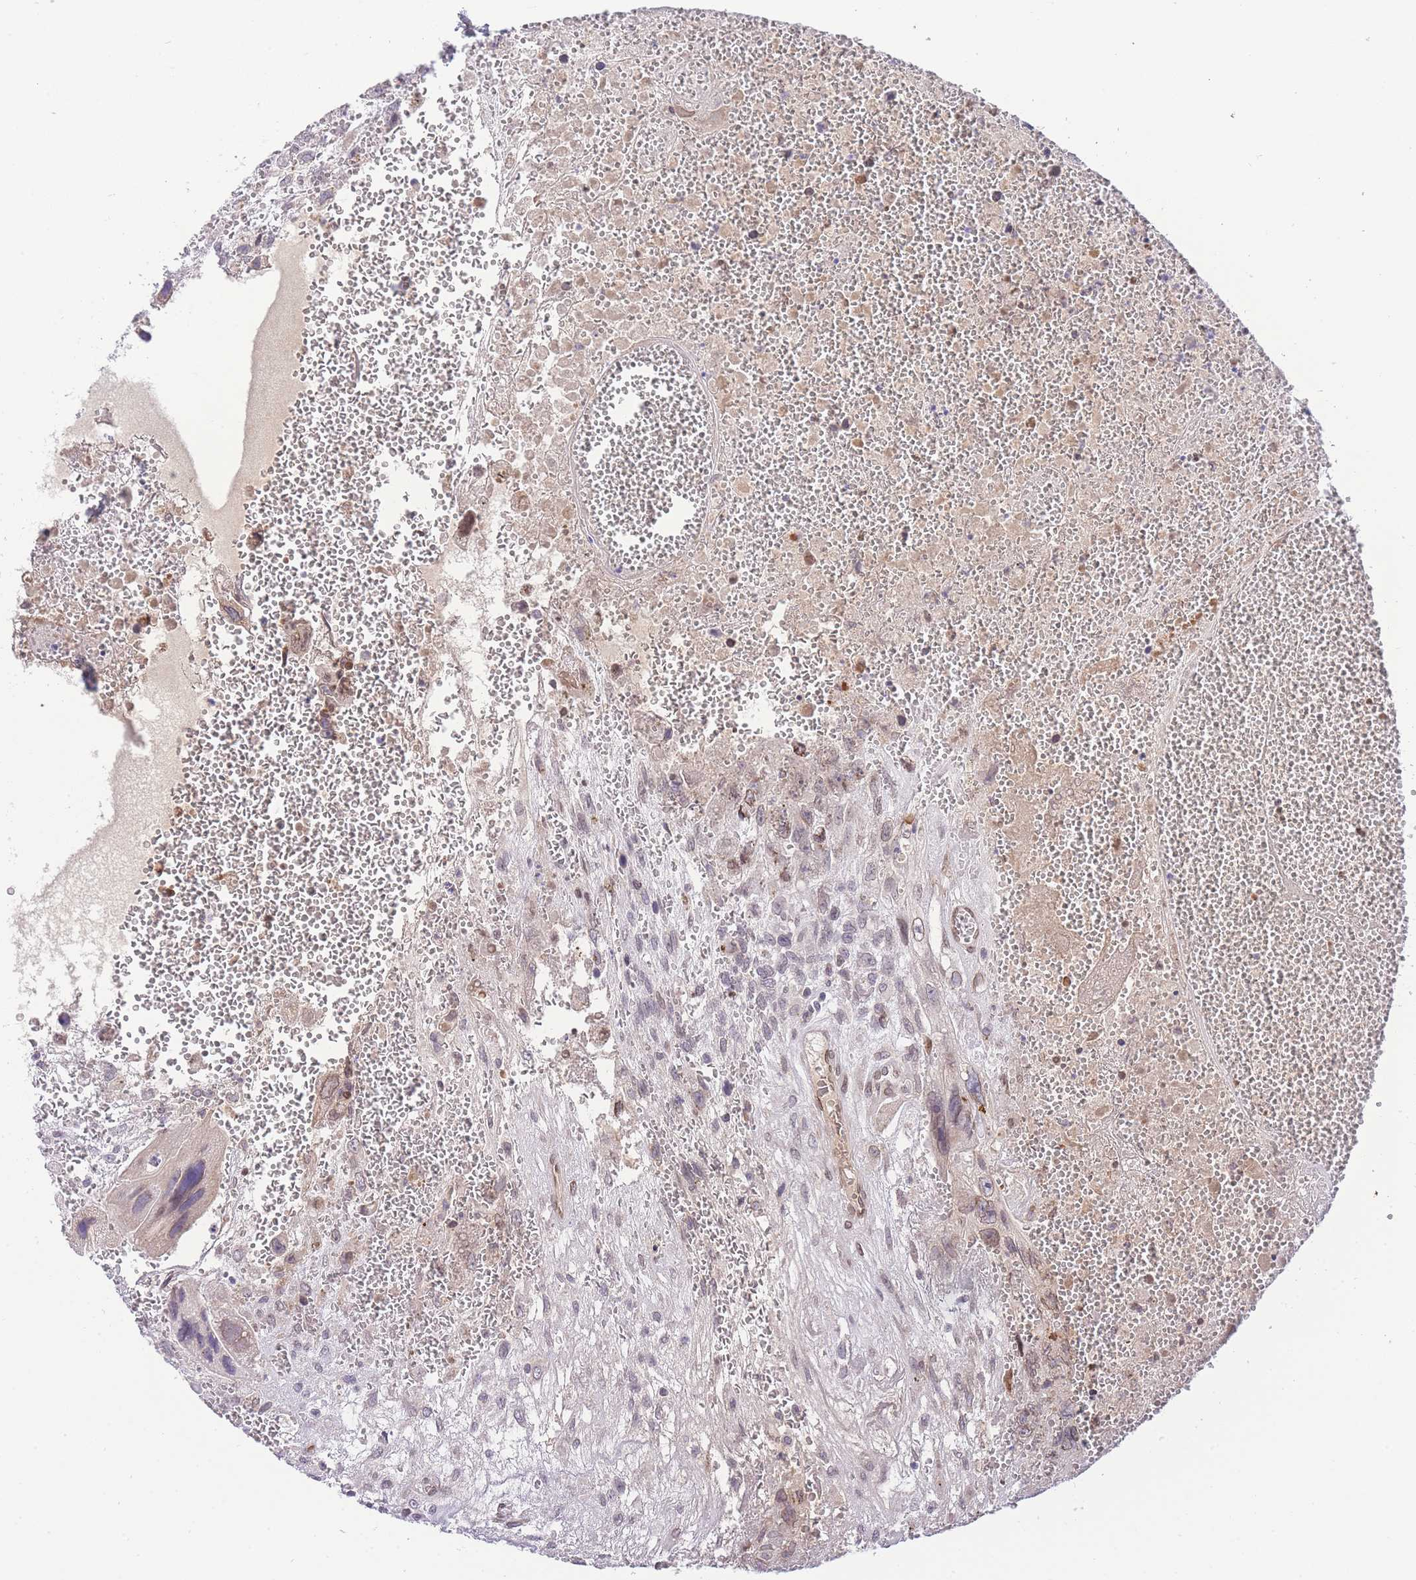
{"staining": {"intensity": "weak", "quantity": "25%-75%", "location": "cytoplasmic/membranous,nuclear"}, "tissue": "testis cancer", "cell_type": "Tumor cells", "image_type": "cancer", "snomed": [{"axis": "morphology", "description": "Carcinoma, Embryonal, NOS"}, {"axis": "topography", "description": "Testis"}], "caption": "The histopathology image exhibits immunohistochemical staining of testis cancer (embryonal carcinoma). There is weak cytoplasmic/membranous and nuclear expression is identified in approximately 25%-75% of tumor cells. The protein of interest is stained brown, and the nuclei are stained in blue (DAB IHC with brightfield microscopy, high magnification).", "gene": "OR10AD1", "patient": {"sex": "male", "age": 28}}